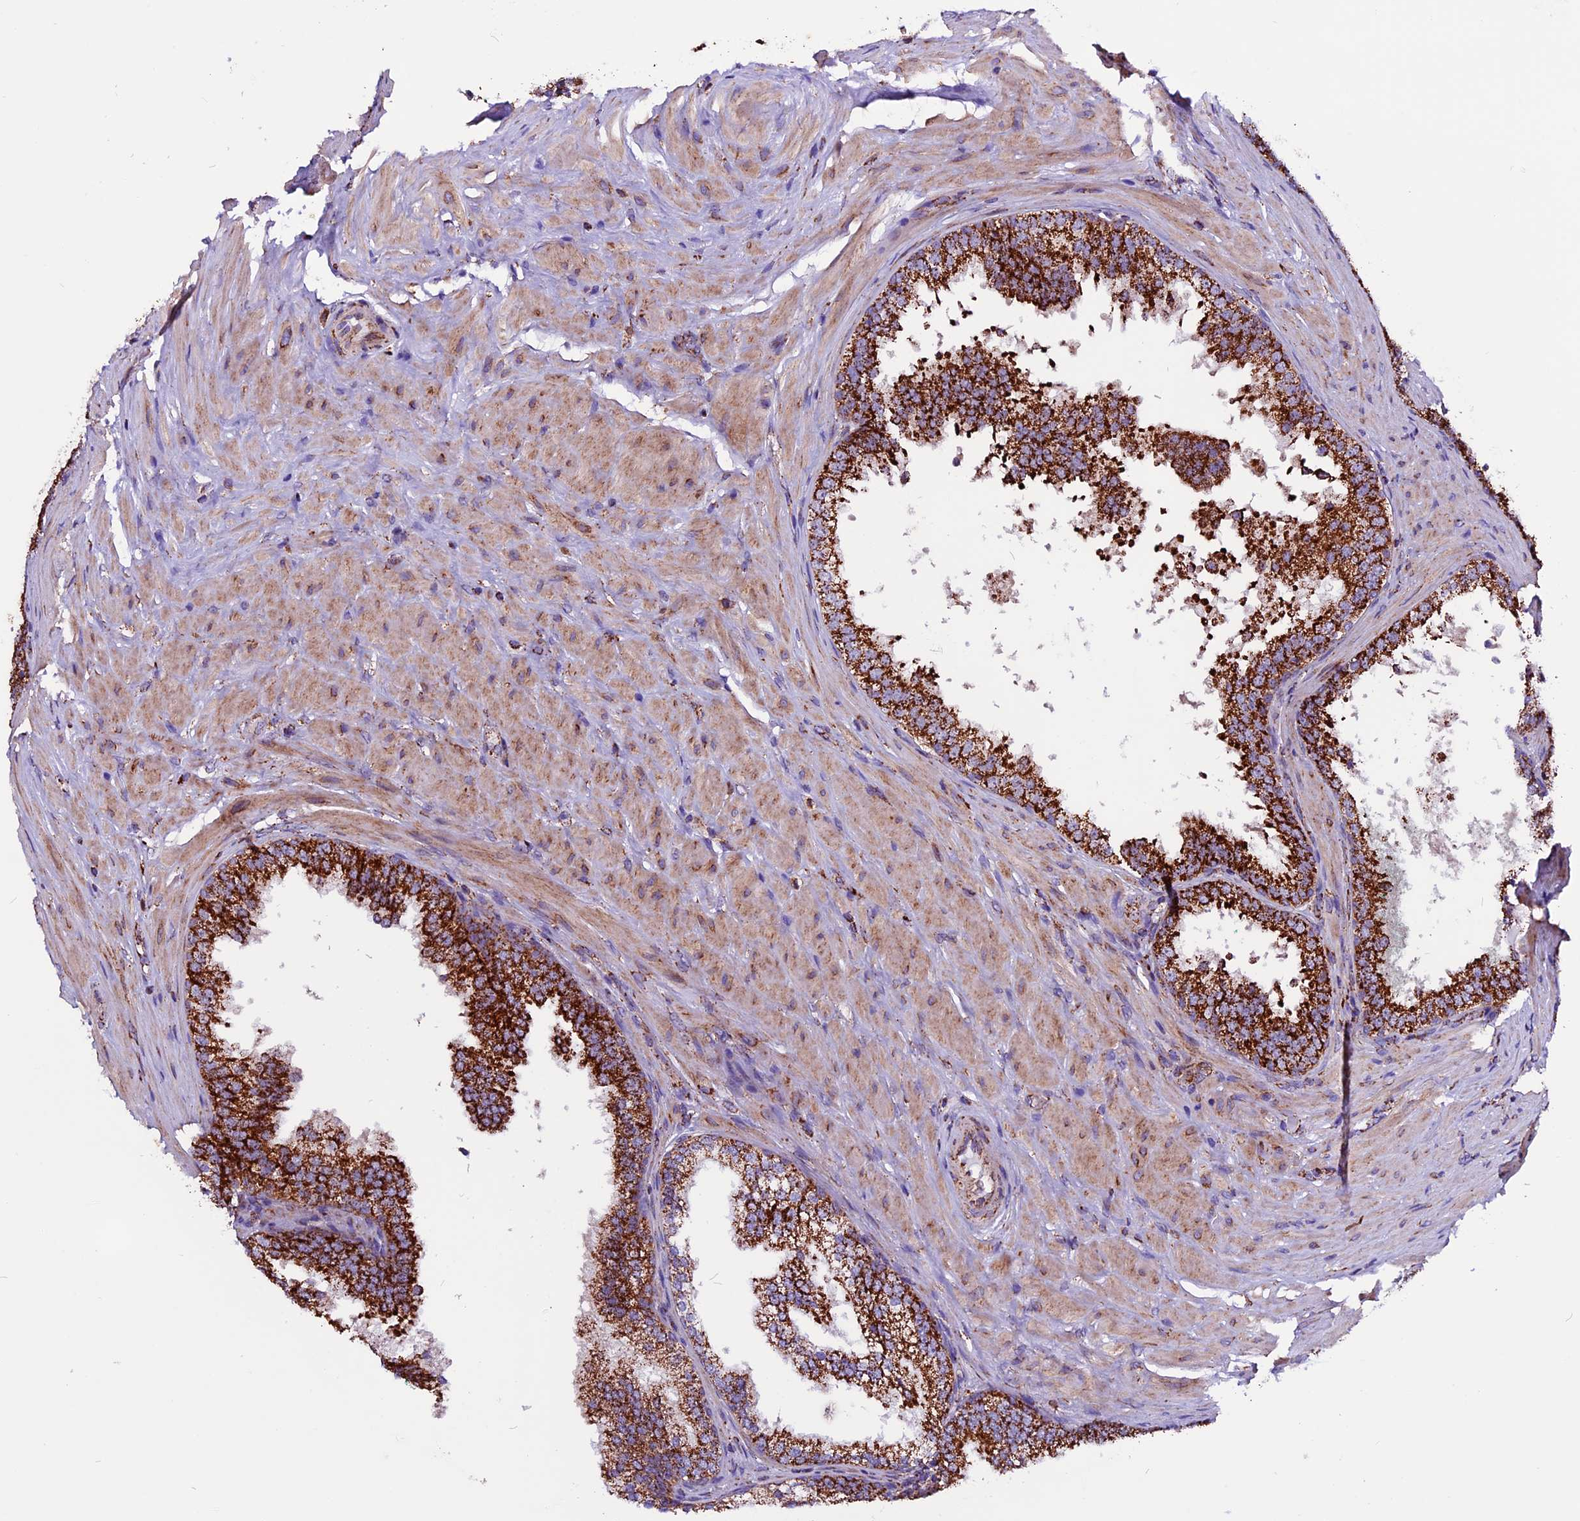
{"staining": {"intensity": "strong", "quantity": ">75%", "location": "cytoplasmic/membranous"}, "tissue": "prostate", "cell_type": "Glandular cells", "image_type": "normal", "snomed": [{"axis": "morphology", "description": "Normal tissue, NOS"}, {"axis": "topography", "description": "Prostate"}], "caption": "Prostate stained for a protein (brown) shows strong cytoplasmic/membranous positive positivity in approximately >75% of glandular cells.", "gene": "CX3CL1", "patient": {"sex": "male", "age": 60}}